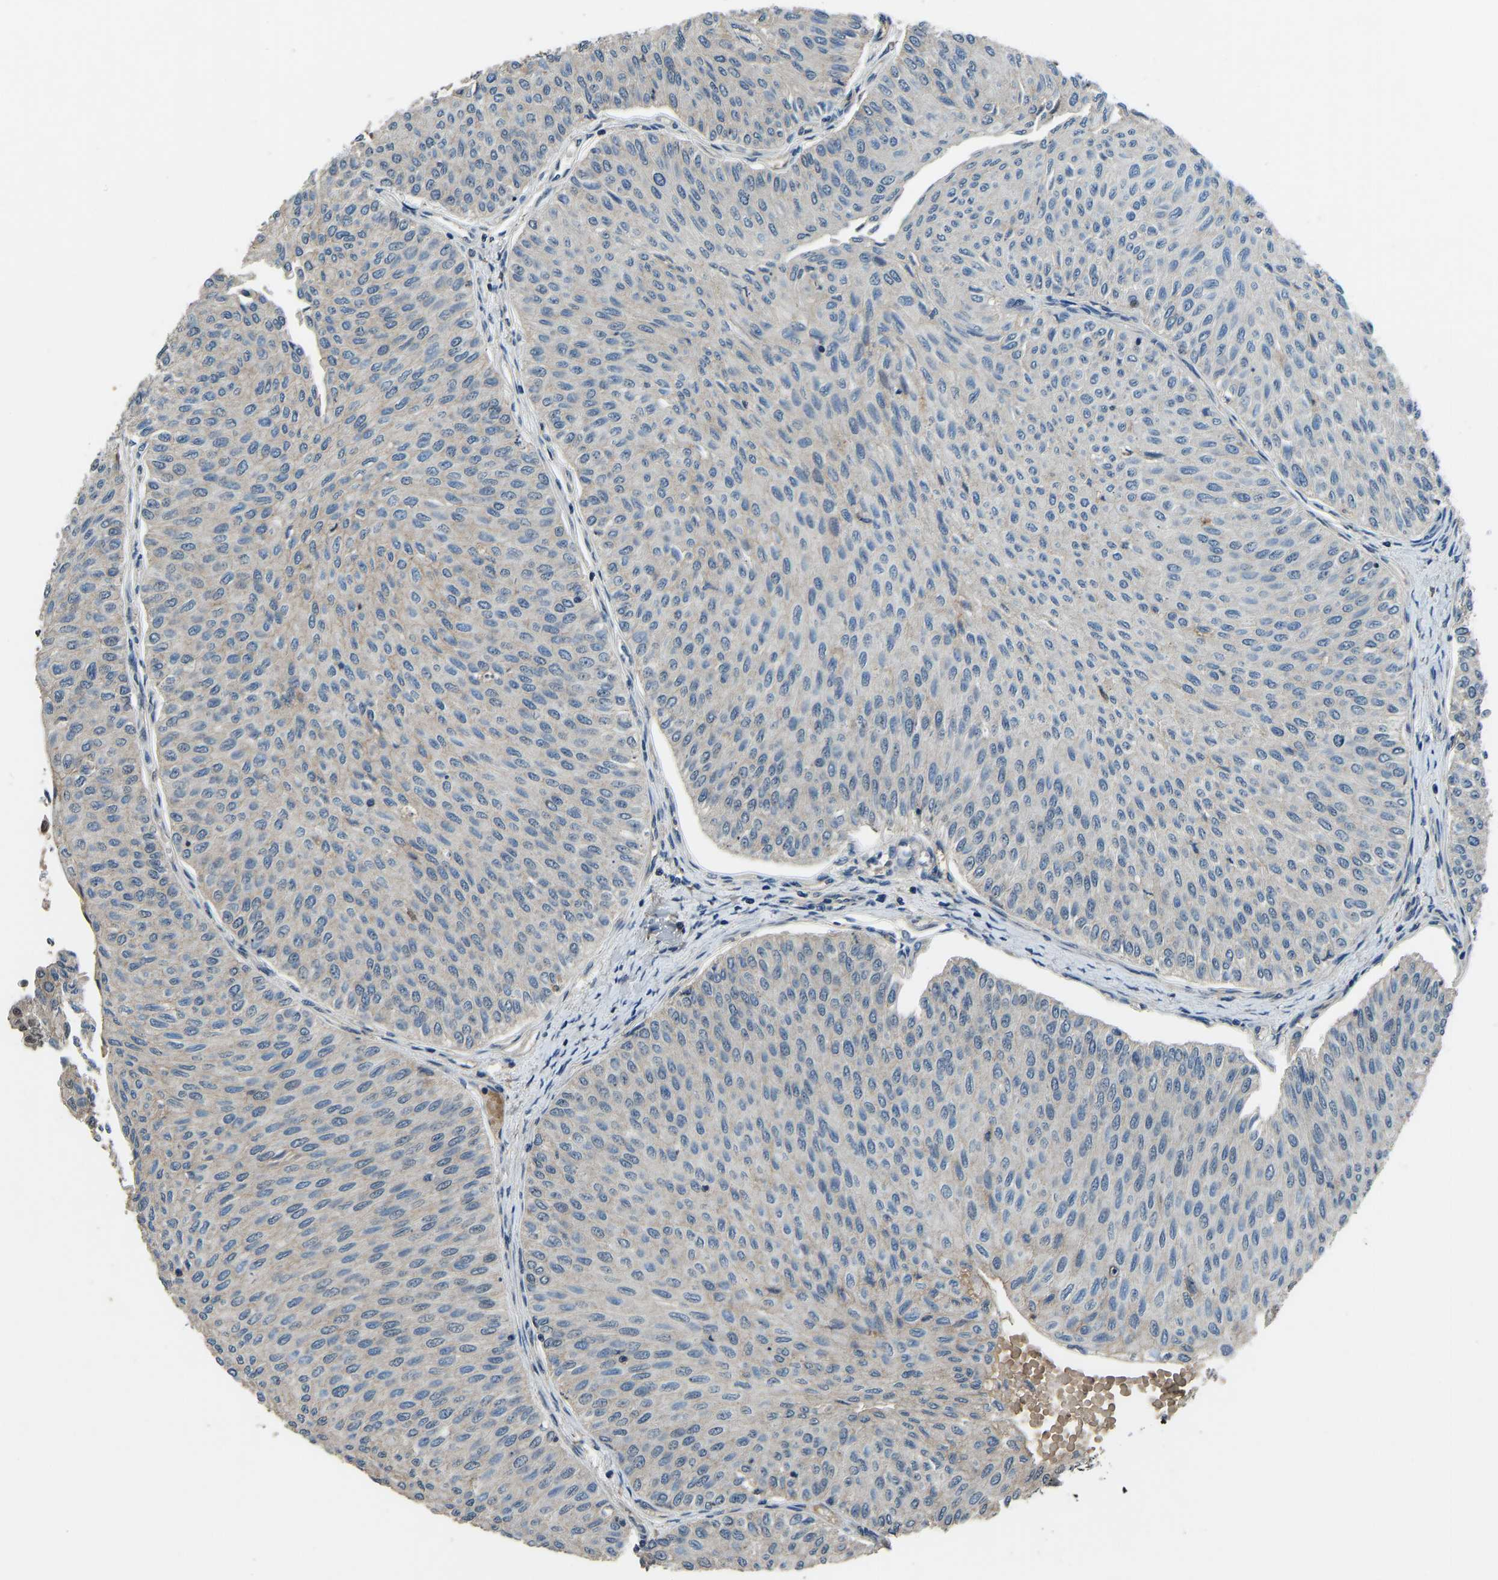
{"staining": {"intensity": "negative", "quantity": "none", "location": "none"}, "tissue": "urothelial cancer", "cell_type": "Tumor cells", "image_type": "cancer", "snomed": [{"axis": "morphology", "description": "Urothelial carcinoma, Low grade"}, {"axis": "topography", "description": "Urinary bladder"}], "caption": "IHC histopathology image of human urothelial cancer stained for a protein (brown), which displays no expression in tumor cells.", "gene": "TOX4", "patient": {"sex": "male", "age": 78}}